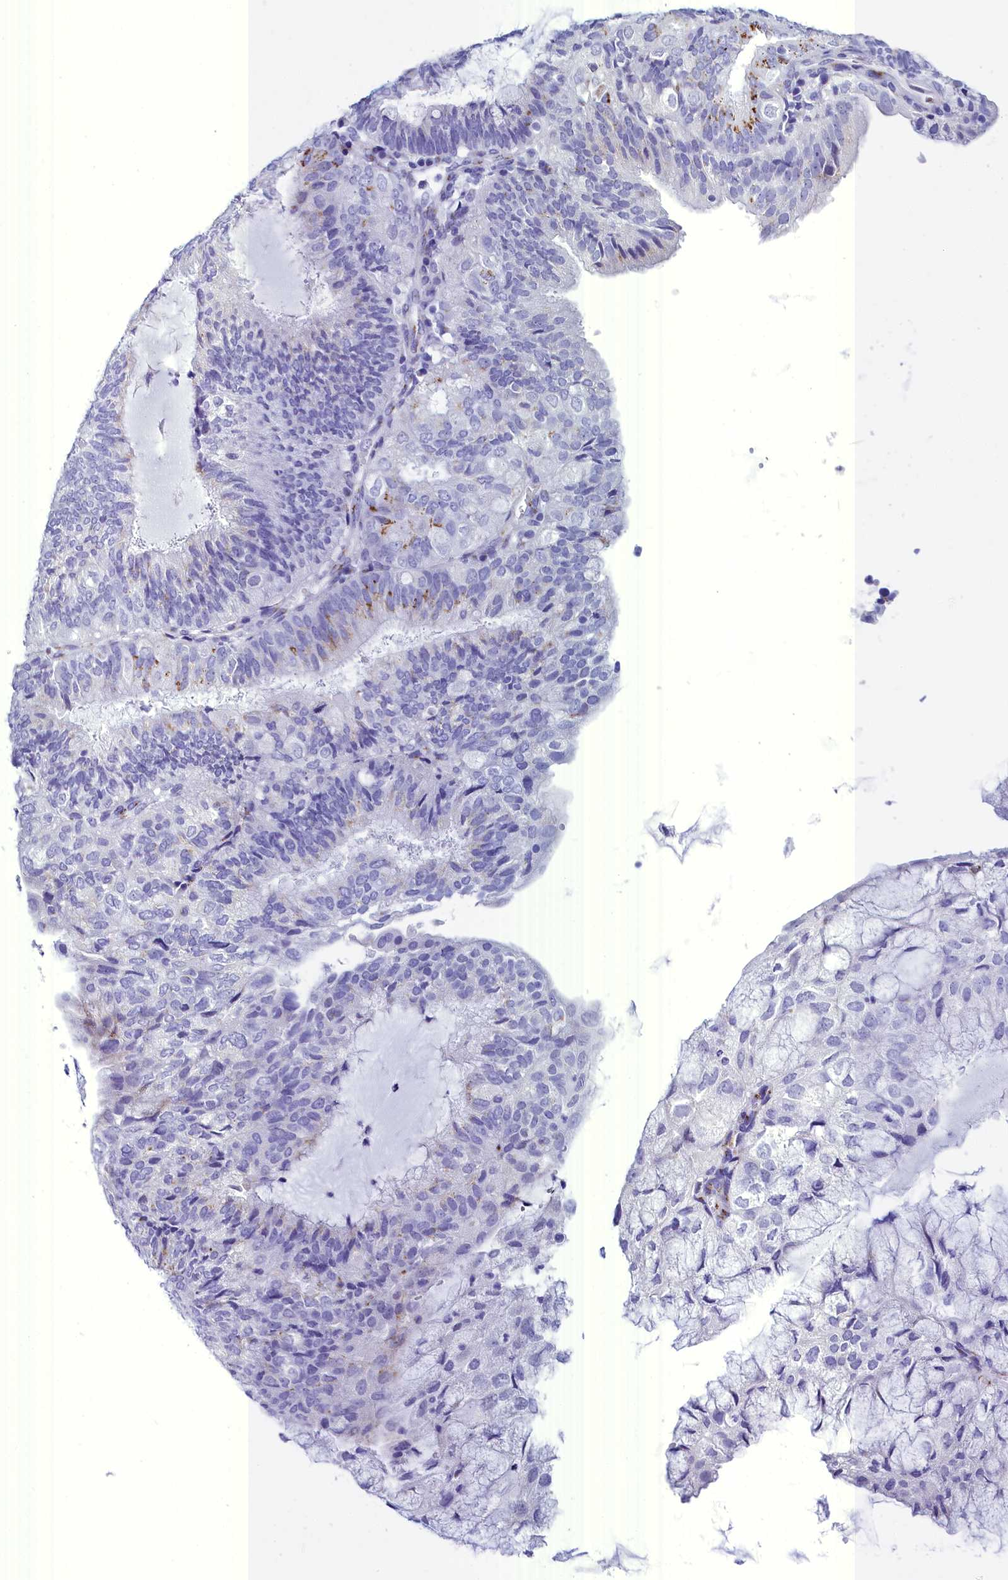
{"staining": {"intensity": "moderate", "quantity": "<25%", "location": "cytoplasmic/membranous"}, "tissue": "endometrial cancer", "cell_type": "Tumor cells", "image_type": "cancer", "snomed": [{"axis": "morphology", "description": "Adenocarcinoma, NOS"}, {"axis": "topography", "description": "Endometrium"}], "caption": "A brown stain shows moderate cytoplasmic/membranous expression of a protein in endometrial cancer tumor cells. (DAB = brown stain, brightfield microscopy at high magnification).", "gene": "AP3B2", "patient": {"sex": "female", "age": 81}}